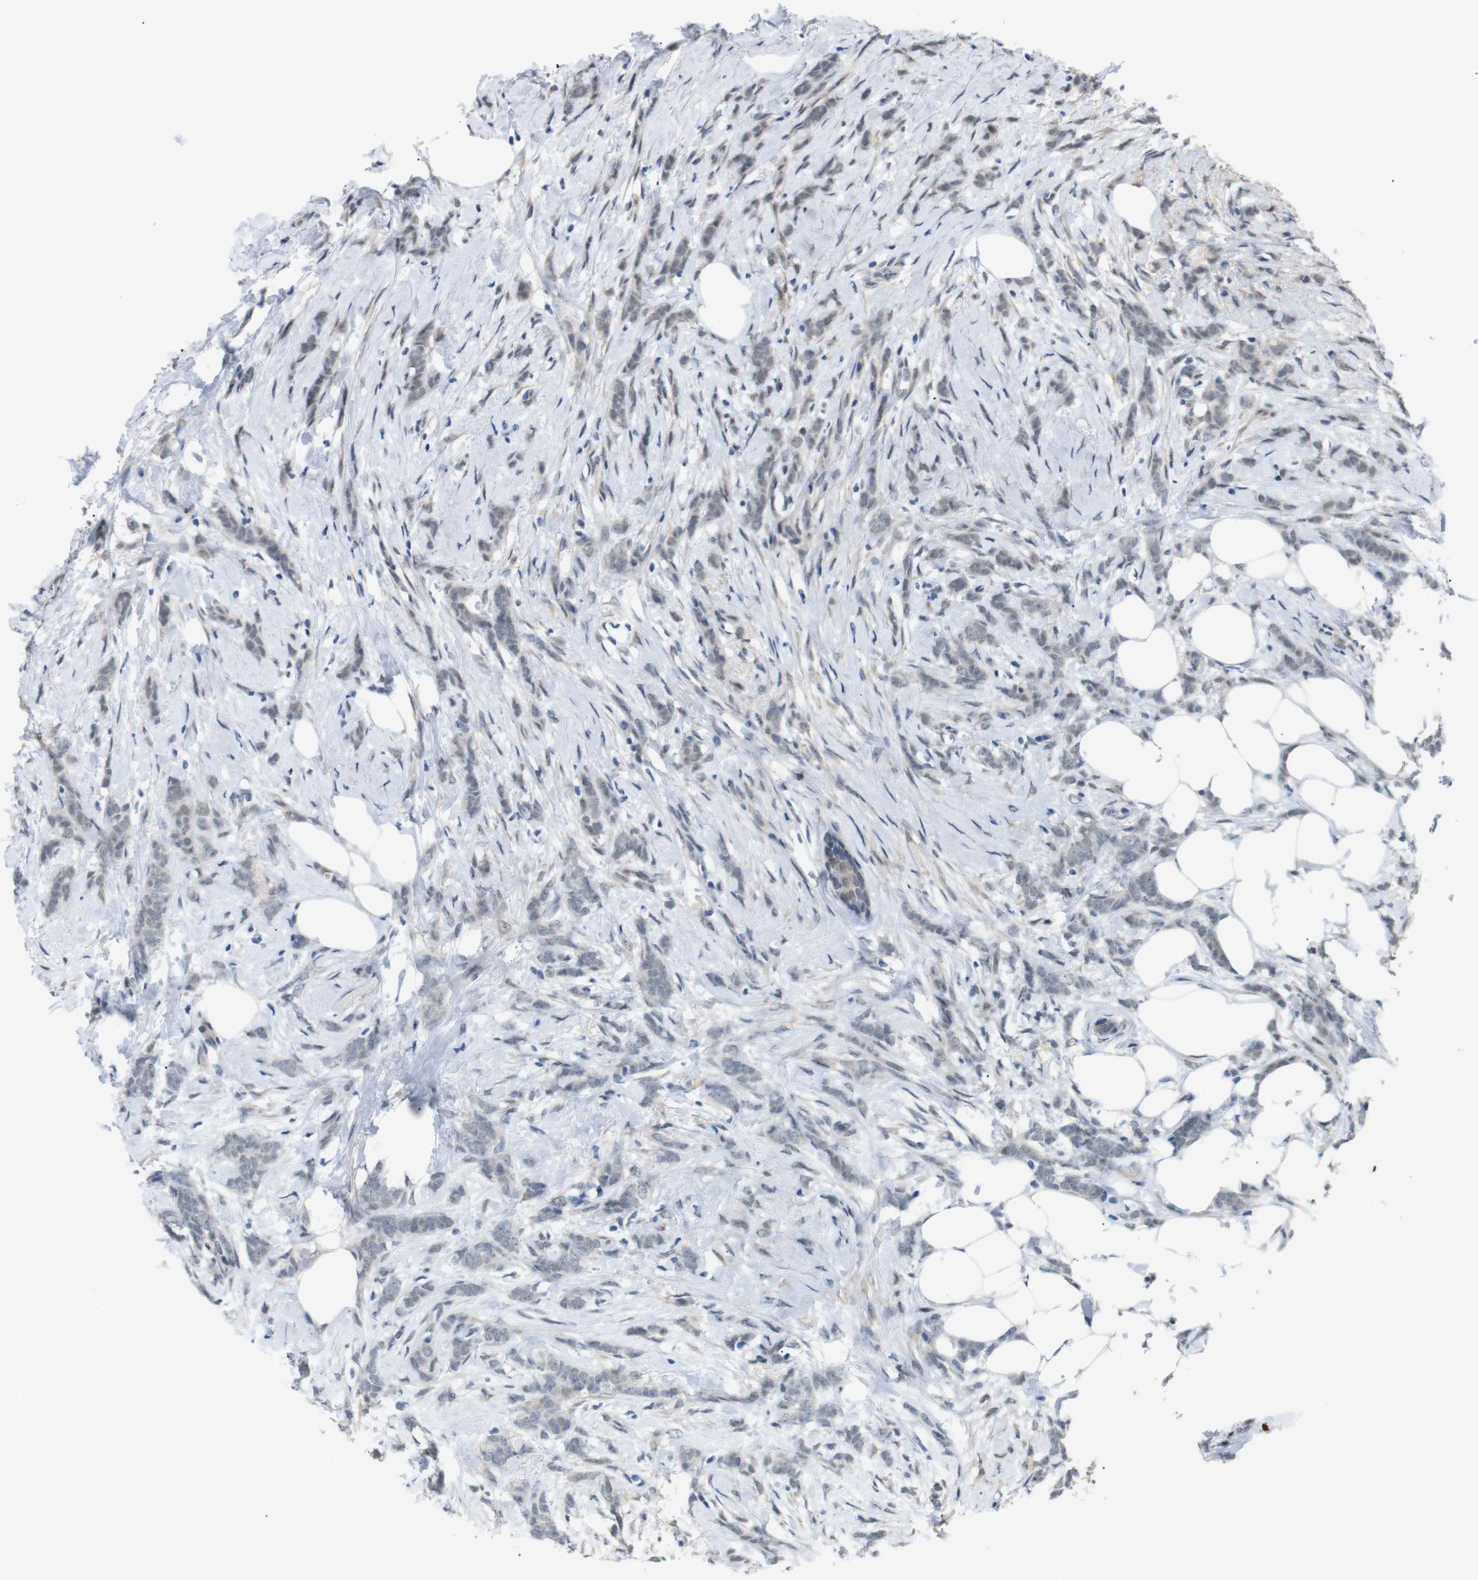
{"staining": {"intensity": "negative", "quantity": "none", "location": "none"}, "tissue": "breast cancer", "cell_type": "Tumor cells", "image_type": "cancer", "snomed": [{"axis": "morphology", "description": "Lobular carcinoma, in situ"}, {"axis": "morphology", "description": "Lobular carcinoma"}, {"axis": "topography", "description": "Breast"}], "caption": "IHC of human breast lobular carcinoma in situ shows no expression in tumor cells. (Stains: DAB (3,3'-diaminobenzidine) immunohistochemistry (IHC) with hematoxylin counter stain, Microscopy: brightfield microscopy at high magnification).", "gene": "GPR158", "patient": {"sex": "female", "age": 41}}